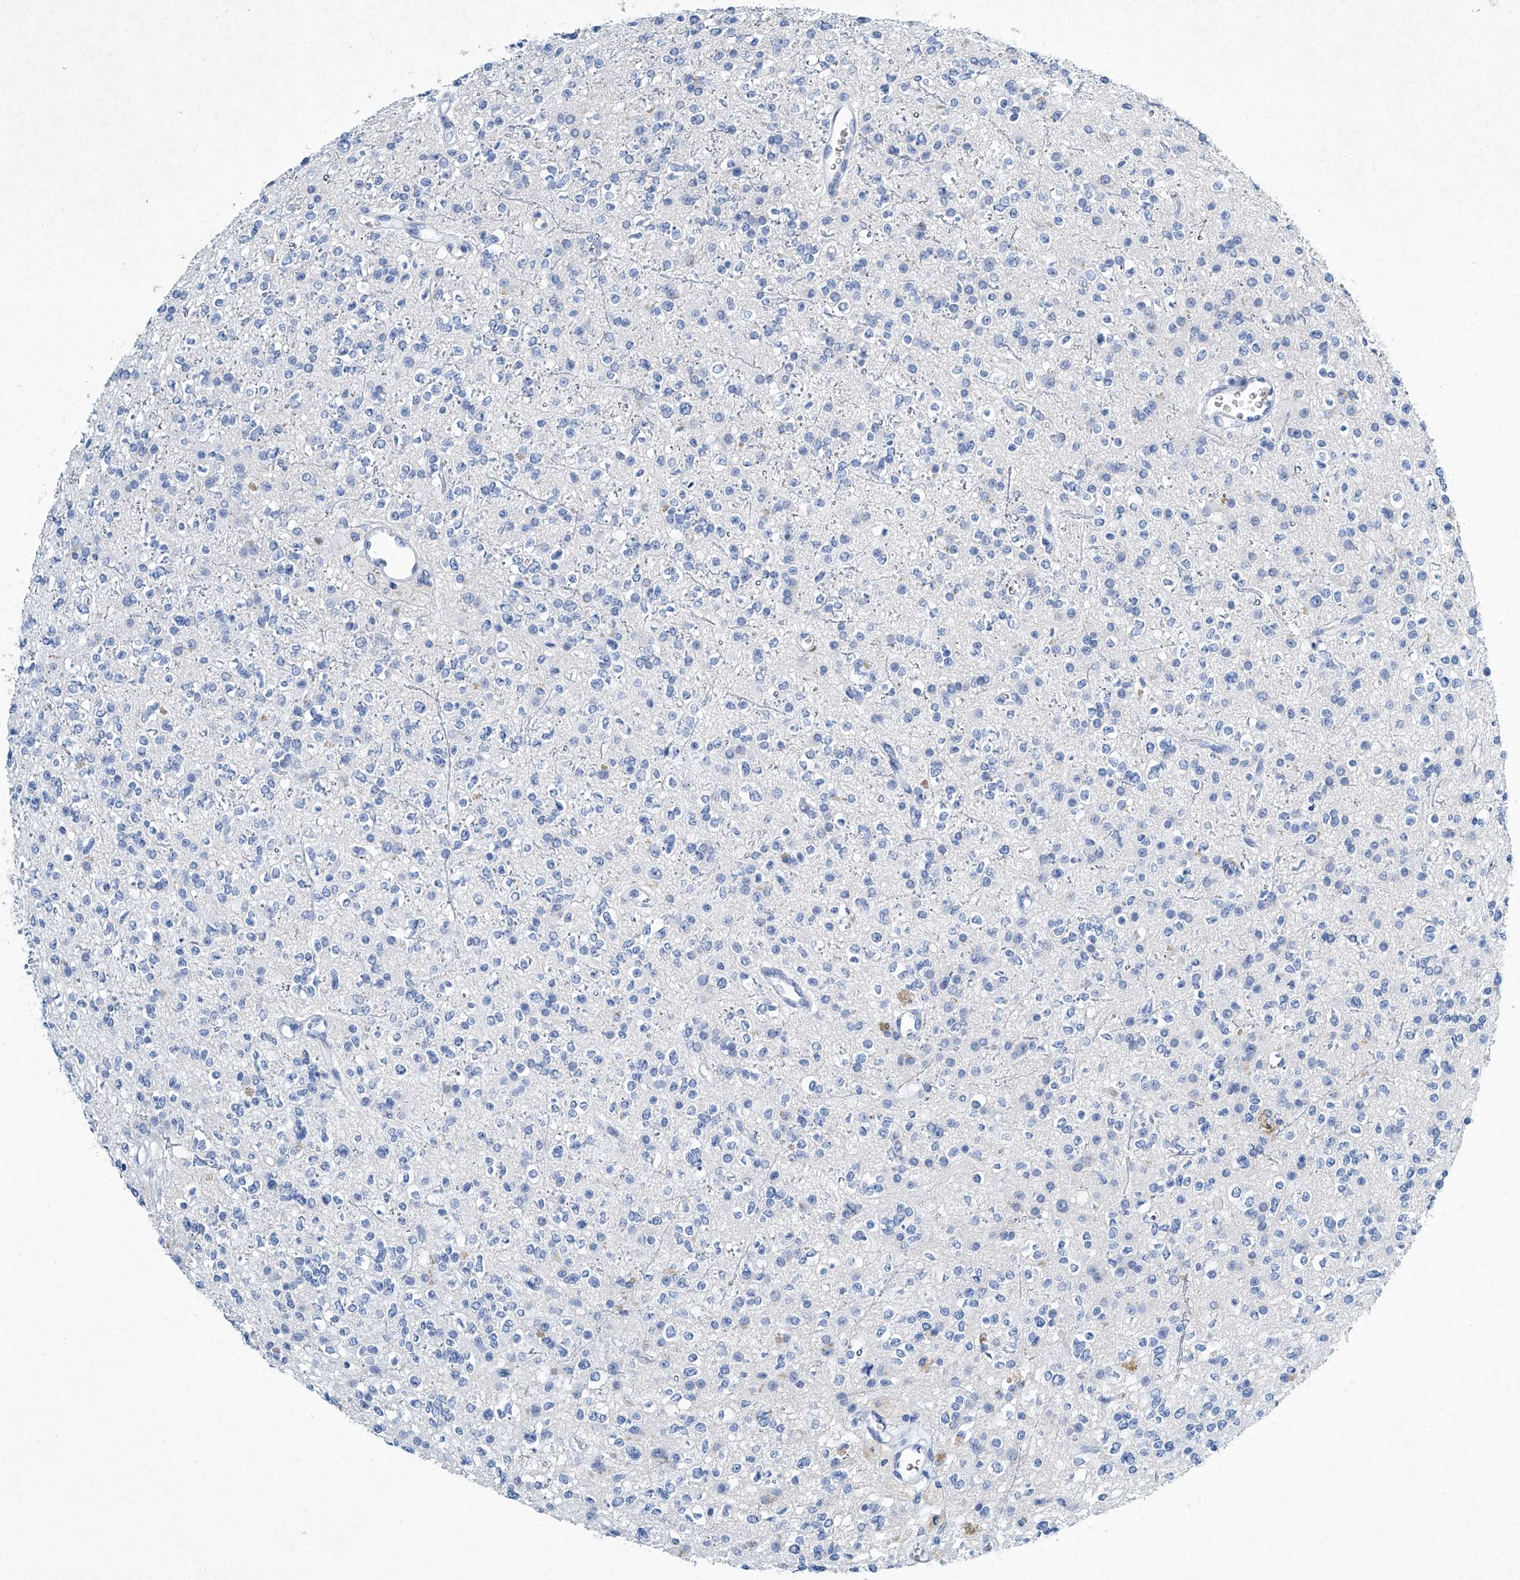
{"staining": {"intensity": "negative", "quantity": "none", "location": "none"}, "tissue": "glioma", "cell_type": "Tumor cells", "image_type": "cancer", "snomed": [{"axis": "morphology", "description": "Glioma, malignant, High grade"}, {"axis": "topography", "description": "Brain"}], "caption": "A photomicrograph of glioma stained for a protein reveals no brown staining in tumor cells.", "gene": "CYP2A7", "patient": {"sex": "male", "age": 34}}